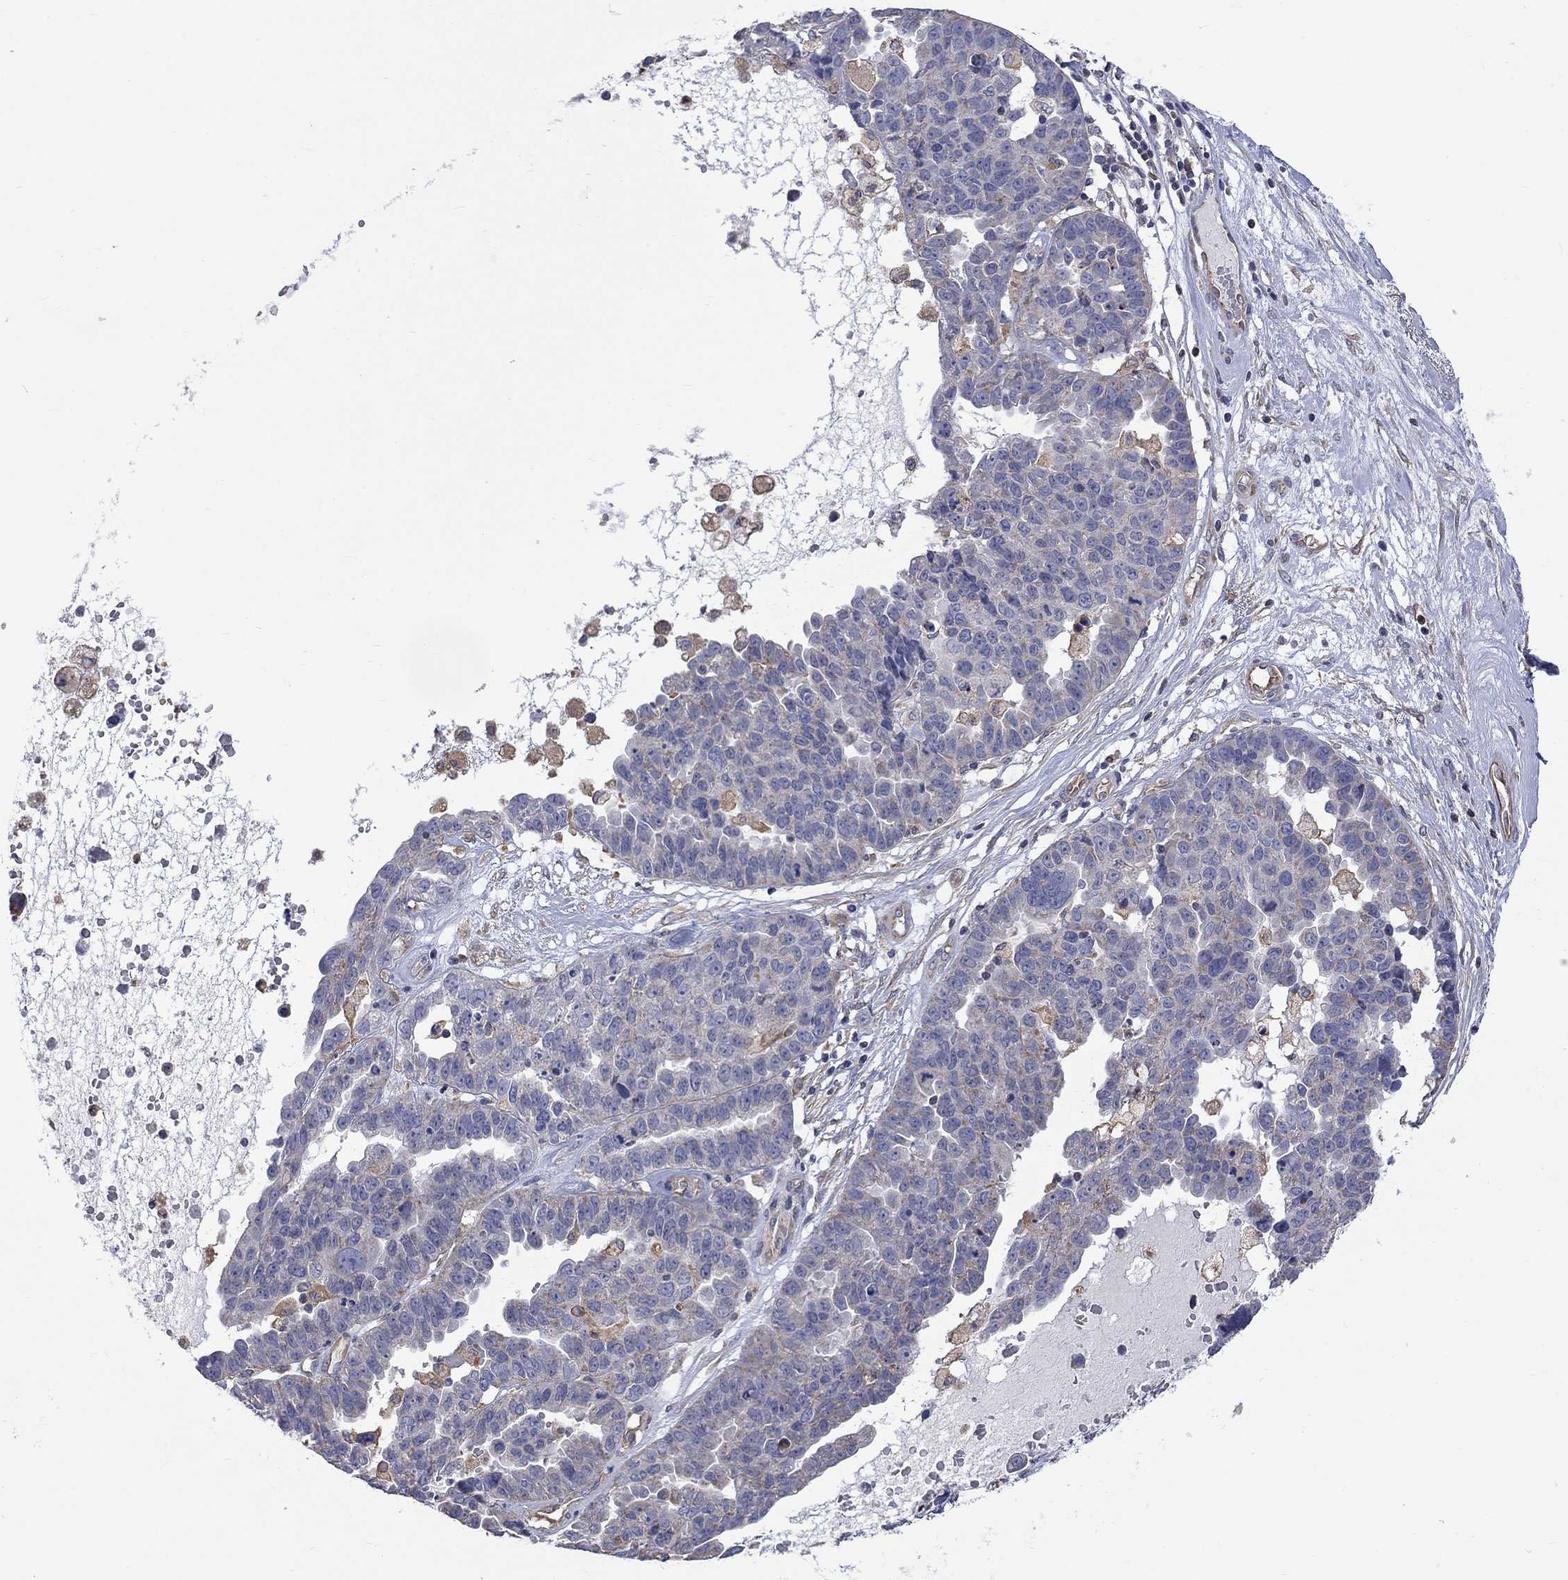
{"staining": {"intensity": "negative", "quantity": "none", "location": "none"}, "tissue": "ovarian cancer", "cell_type": "Tumor cells", "image_type": "cancer", "snomed": [{"axis": "morphology", "description": "Cystadenocarcinoma, serous, NOS"}, {"axis": "topography", "description": "Ovary"}], "caption": "A high-resolution micrograph shows IHC staining of ovarian cancer, which reveals no significant staining in tumor cells.", "gene": "CAMKK2", "patient": {"sex": "female", "age": 87}}